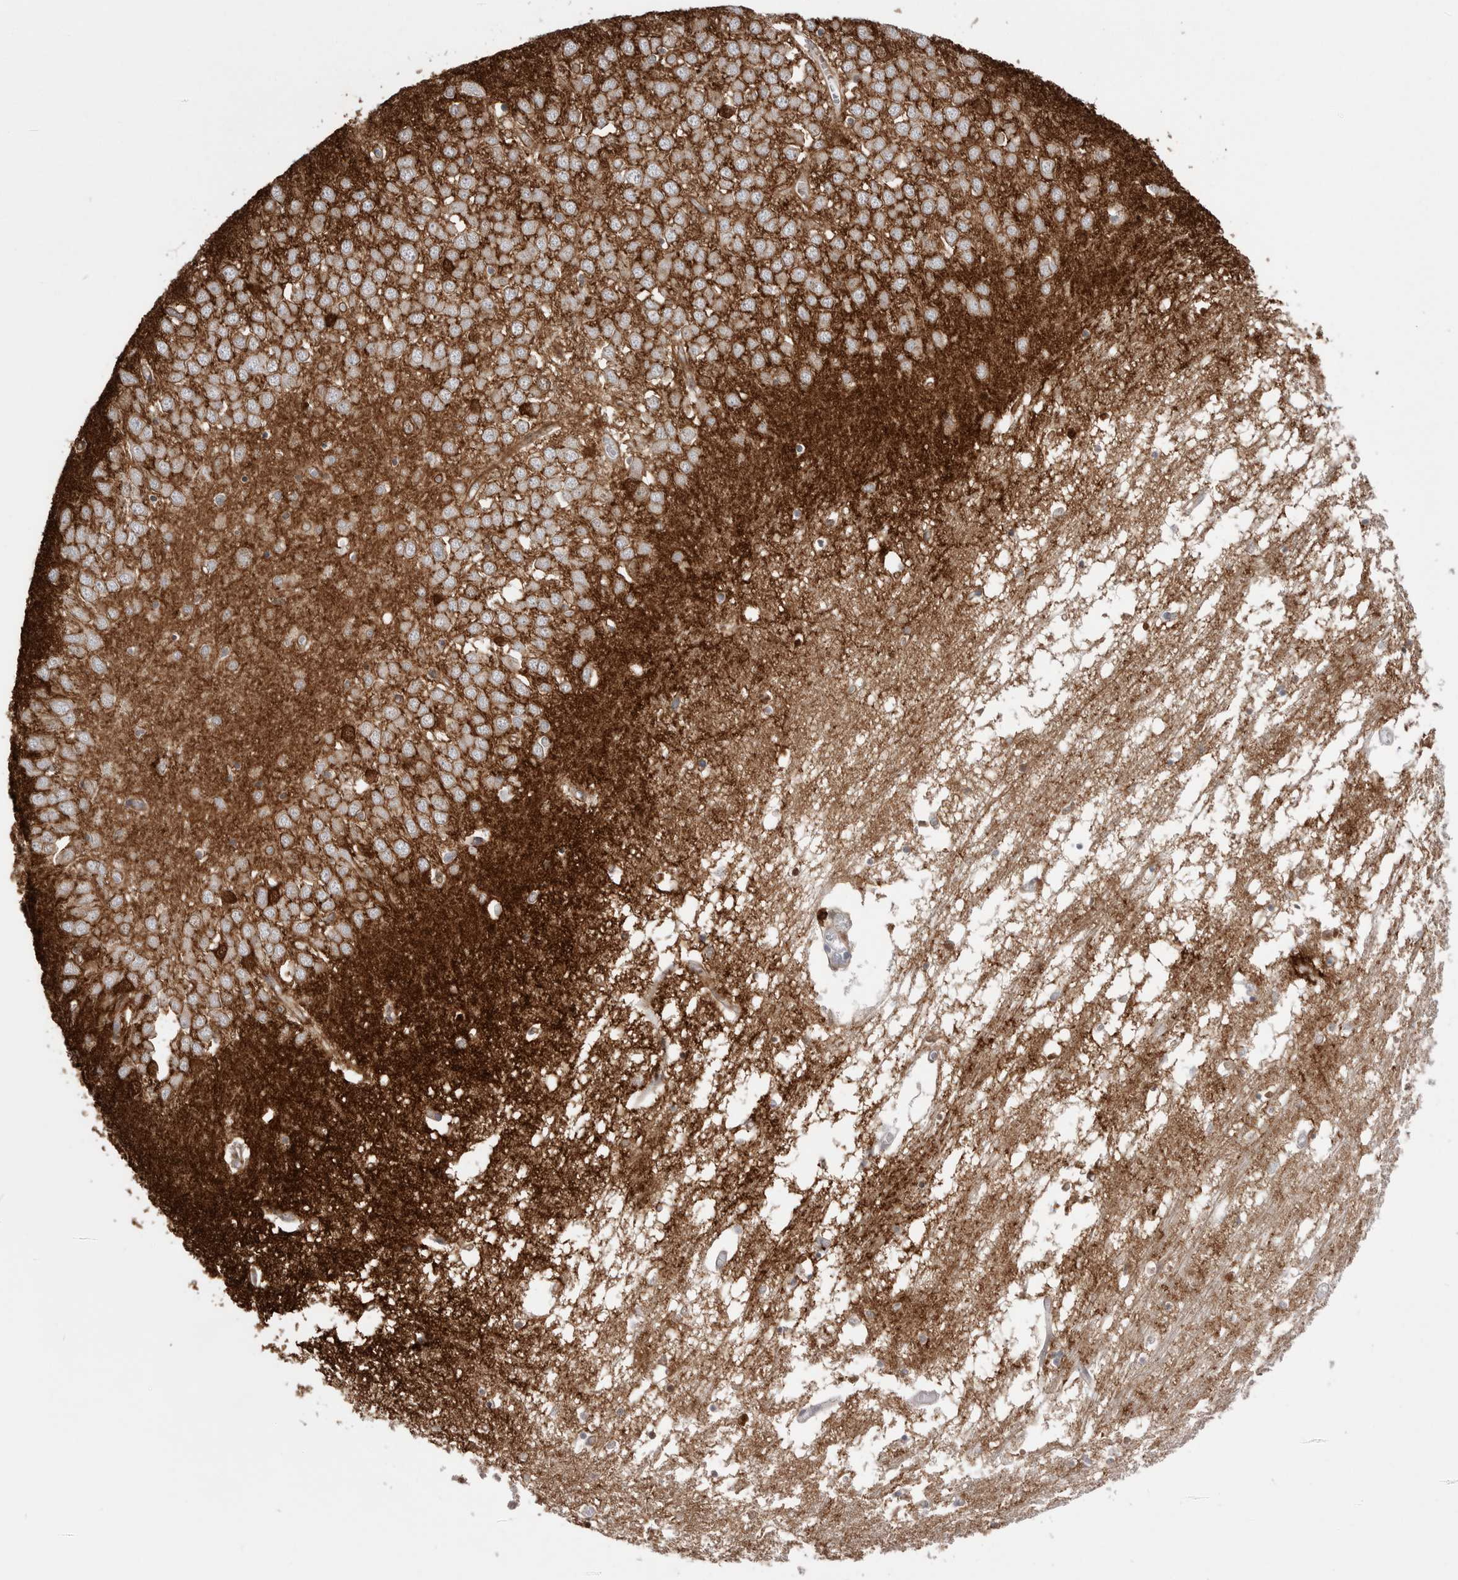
{"staining": {"intensity": "negative", "quantity": "none", "location": "none"}, "tissue": "hippocampus", "cell_type": "Glial cells", "image_type": "normal", "snomed": [{"axis": "morphology", "description": "Normal tissue, NOS"}, {"axis": "topography", "description": "Hippocampus"}], "caption": "Image shows no protein positivity in glial cells of benign hippocampus. Brightfield microscopy of immunohistochemistry (IHC) stained with DAB (brown) and hematoxylin (blue), captured at high magnification.", "gene": "ICAM5", "patient": {"sex": "male", "age": 70}}